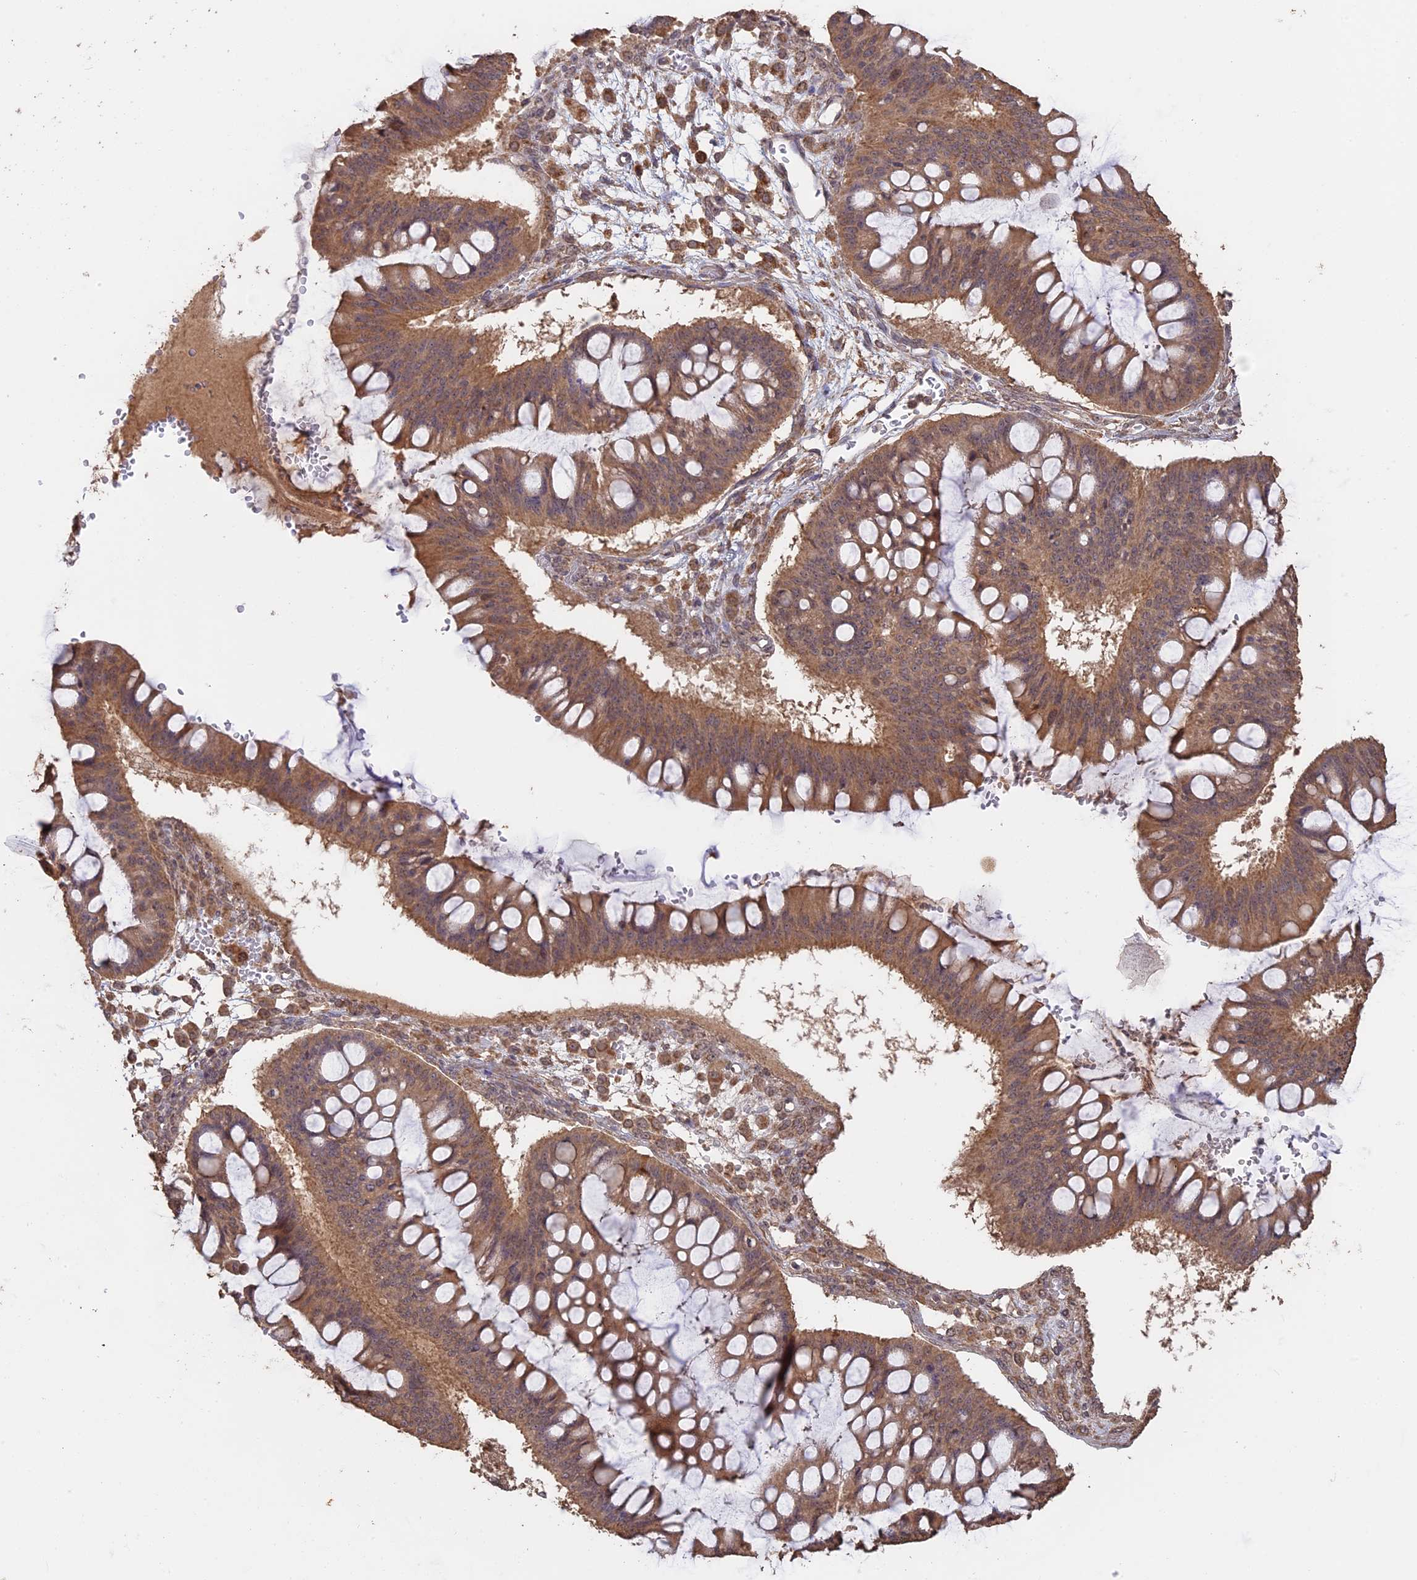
{"staining": {"intensity": "moderate", "quantity": ">75%", "location": "cytoplasmic/membranous"}, "tissue": "ovarian cancer", "cell_type": "Tumor cells", "image_type": "cancer", "snomed": [{"axis": "morphology", "description": "Cystadenocarcinoma, mucinous, NOS"}, {"axis": "topography", "description": "Ovary"}], "caption": "Protein staining demonstrates moderate cytoplasmic/membranous positivity in approximately >75% of tumor cells in ovarian cancer.", "gene": "FAM210B", "patient": {"sex": "female", "age": 73}}